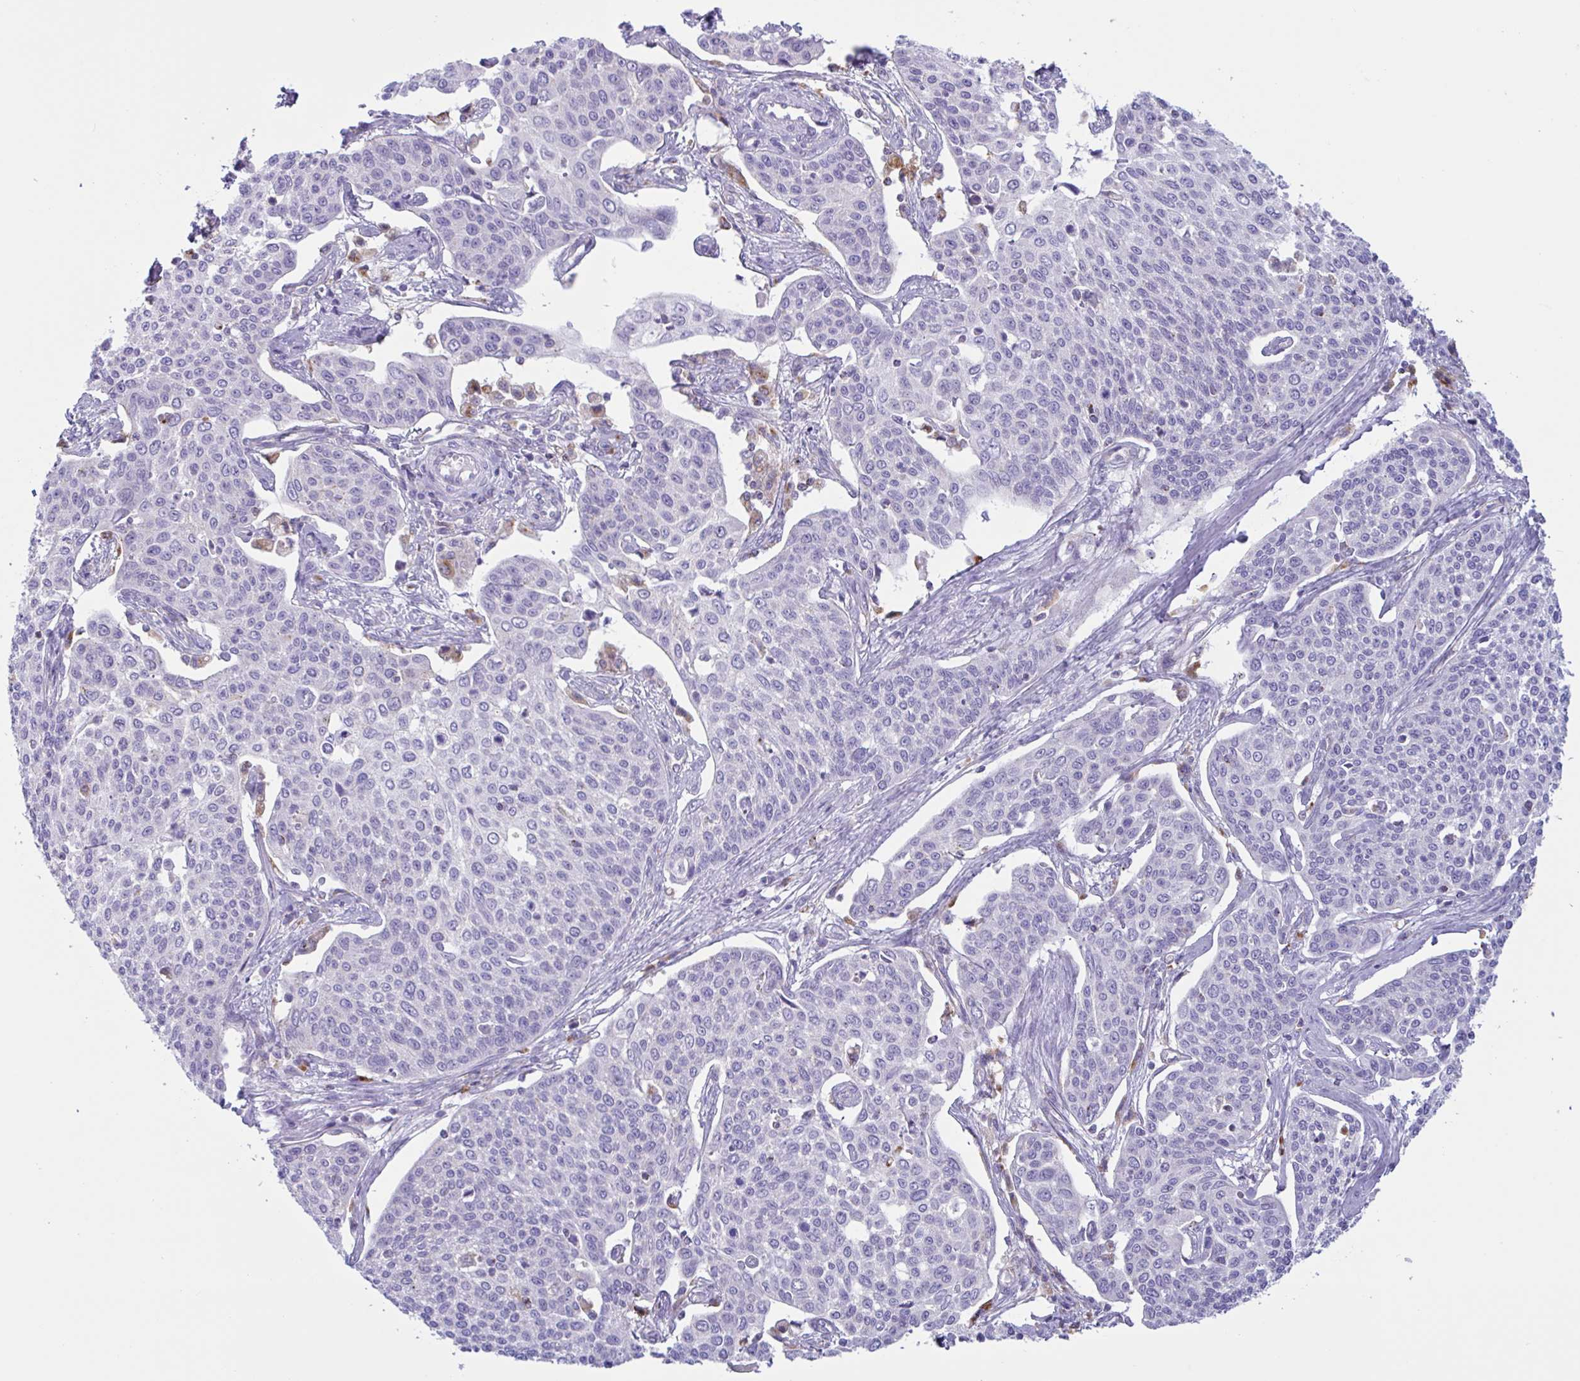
{"staining": {"intensity": "negative", "quantity": "none", "location": "none"}, "tissue": "cervical cancer", "cell_type": "Tumor cells", "image_type": "cancer", "snomed": [{"axis": "morphology", "description": "Squamous cell carcinoma, NOS"}, {"axis": "topography", "description": "Cervix"}], "caption": "This is an IHC histopathology image of human cervical squamous cell carcinoma. There is no expression in tumor cells.", "gene": "XCL1", "patient": {"sex": "female", "age": 34}}